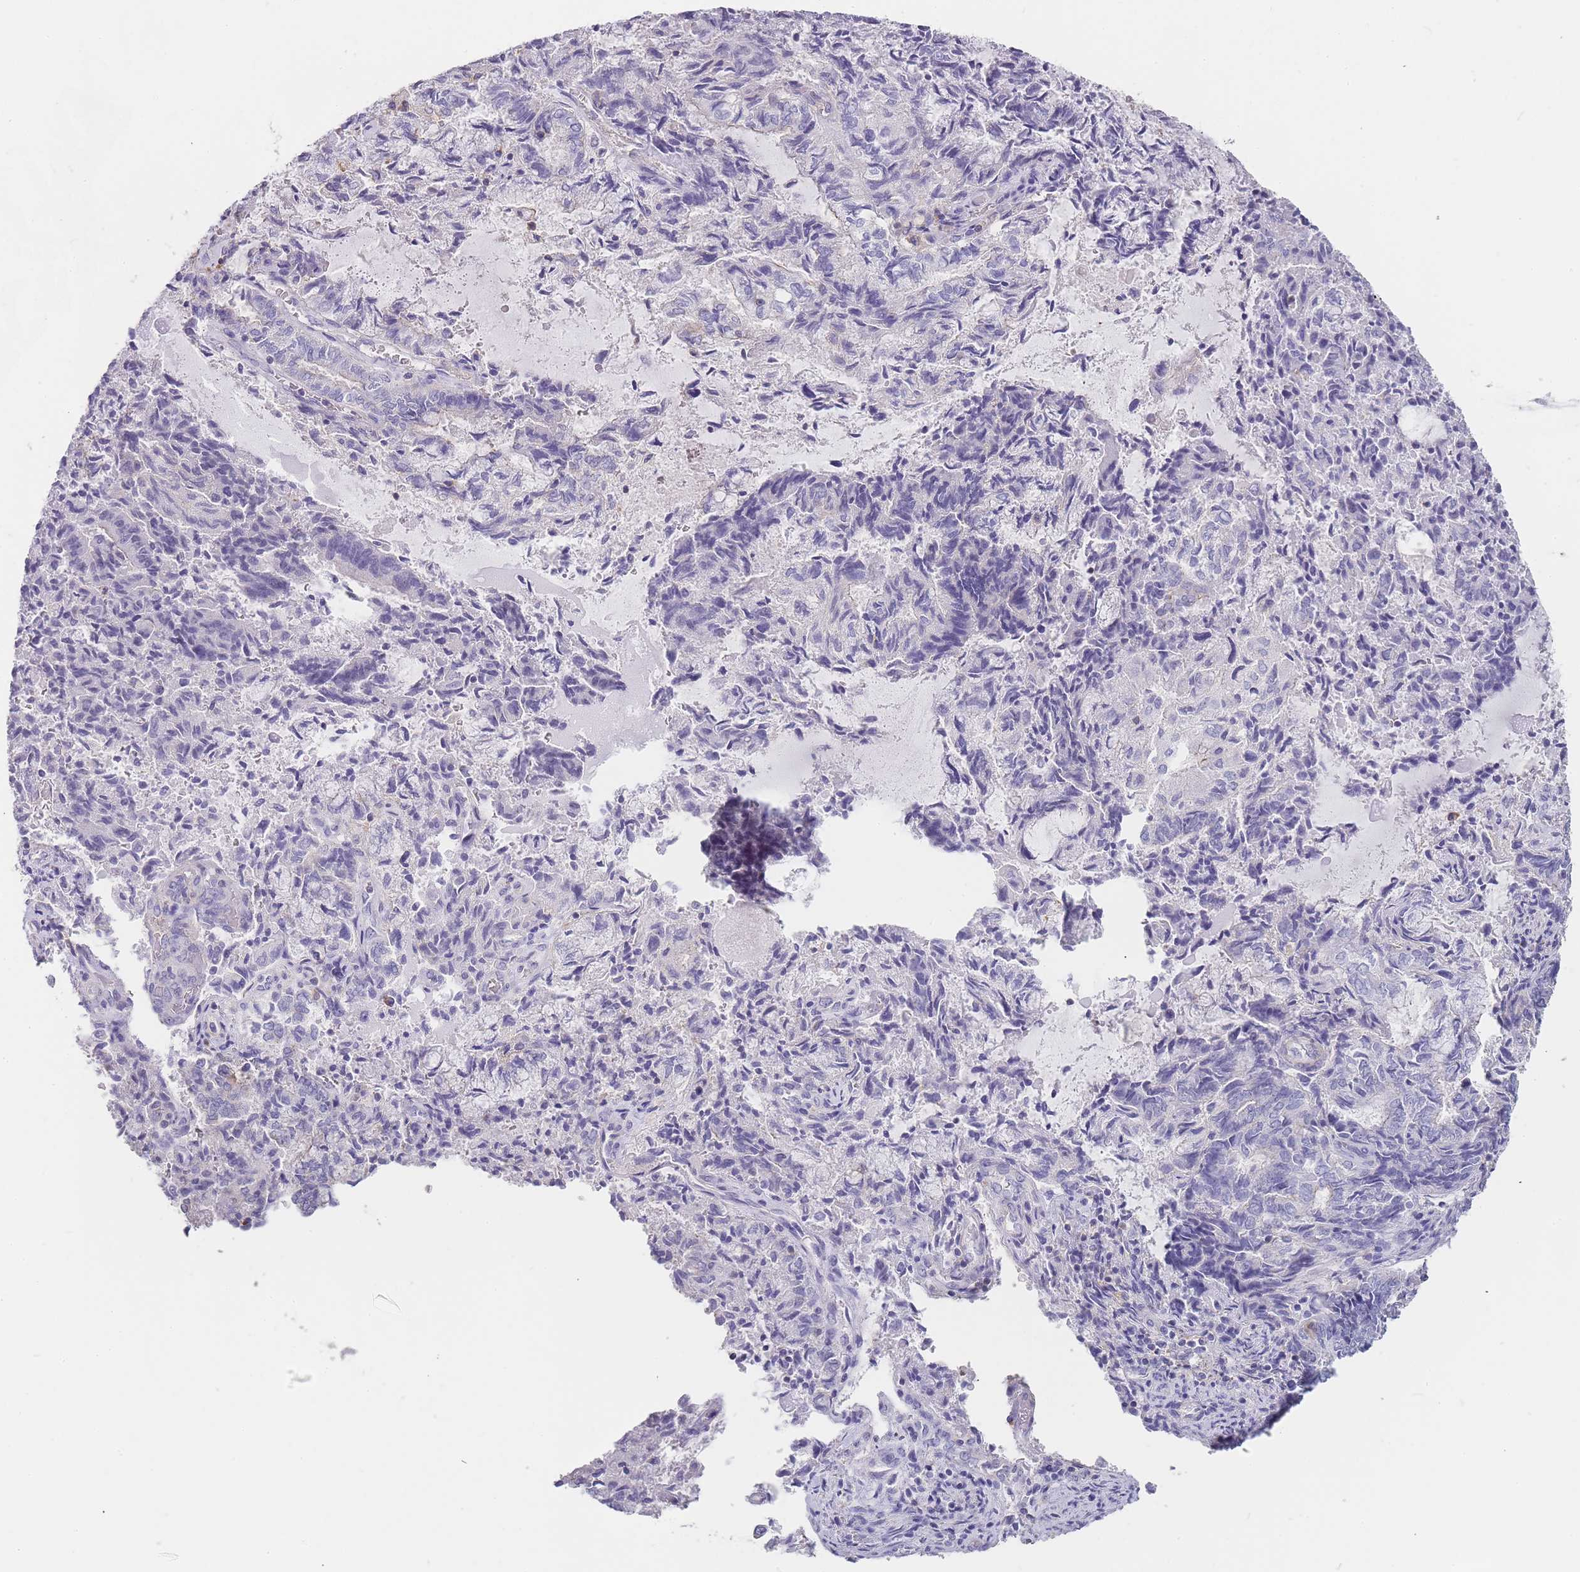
{"staining": {"intensity": "negative", "quantity": "none", "location": "none"}, "tissue": "endometrial cancer", "cell_type": "Tumor cells", "image_type": "cancer", "snomed": [{"axis": "morphology", "description": "Adenocarcinoma, NOS"}, {"axis": "topography", "description": "Endometrium"}], "caption": "High magnification brightfield microscopy of endometrial cancer stained with DAB (3,3'-diaminobenzidine) (brown) and counterstained with hematoxylin (blue): tumor cells show no significant positivity.", "gene": "NOP14", "patient": {"sex": "female", "age": 80}}